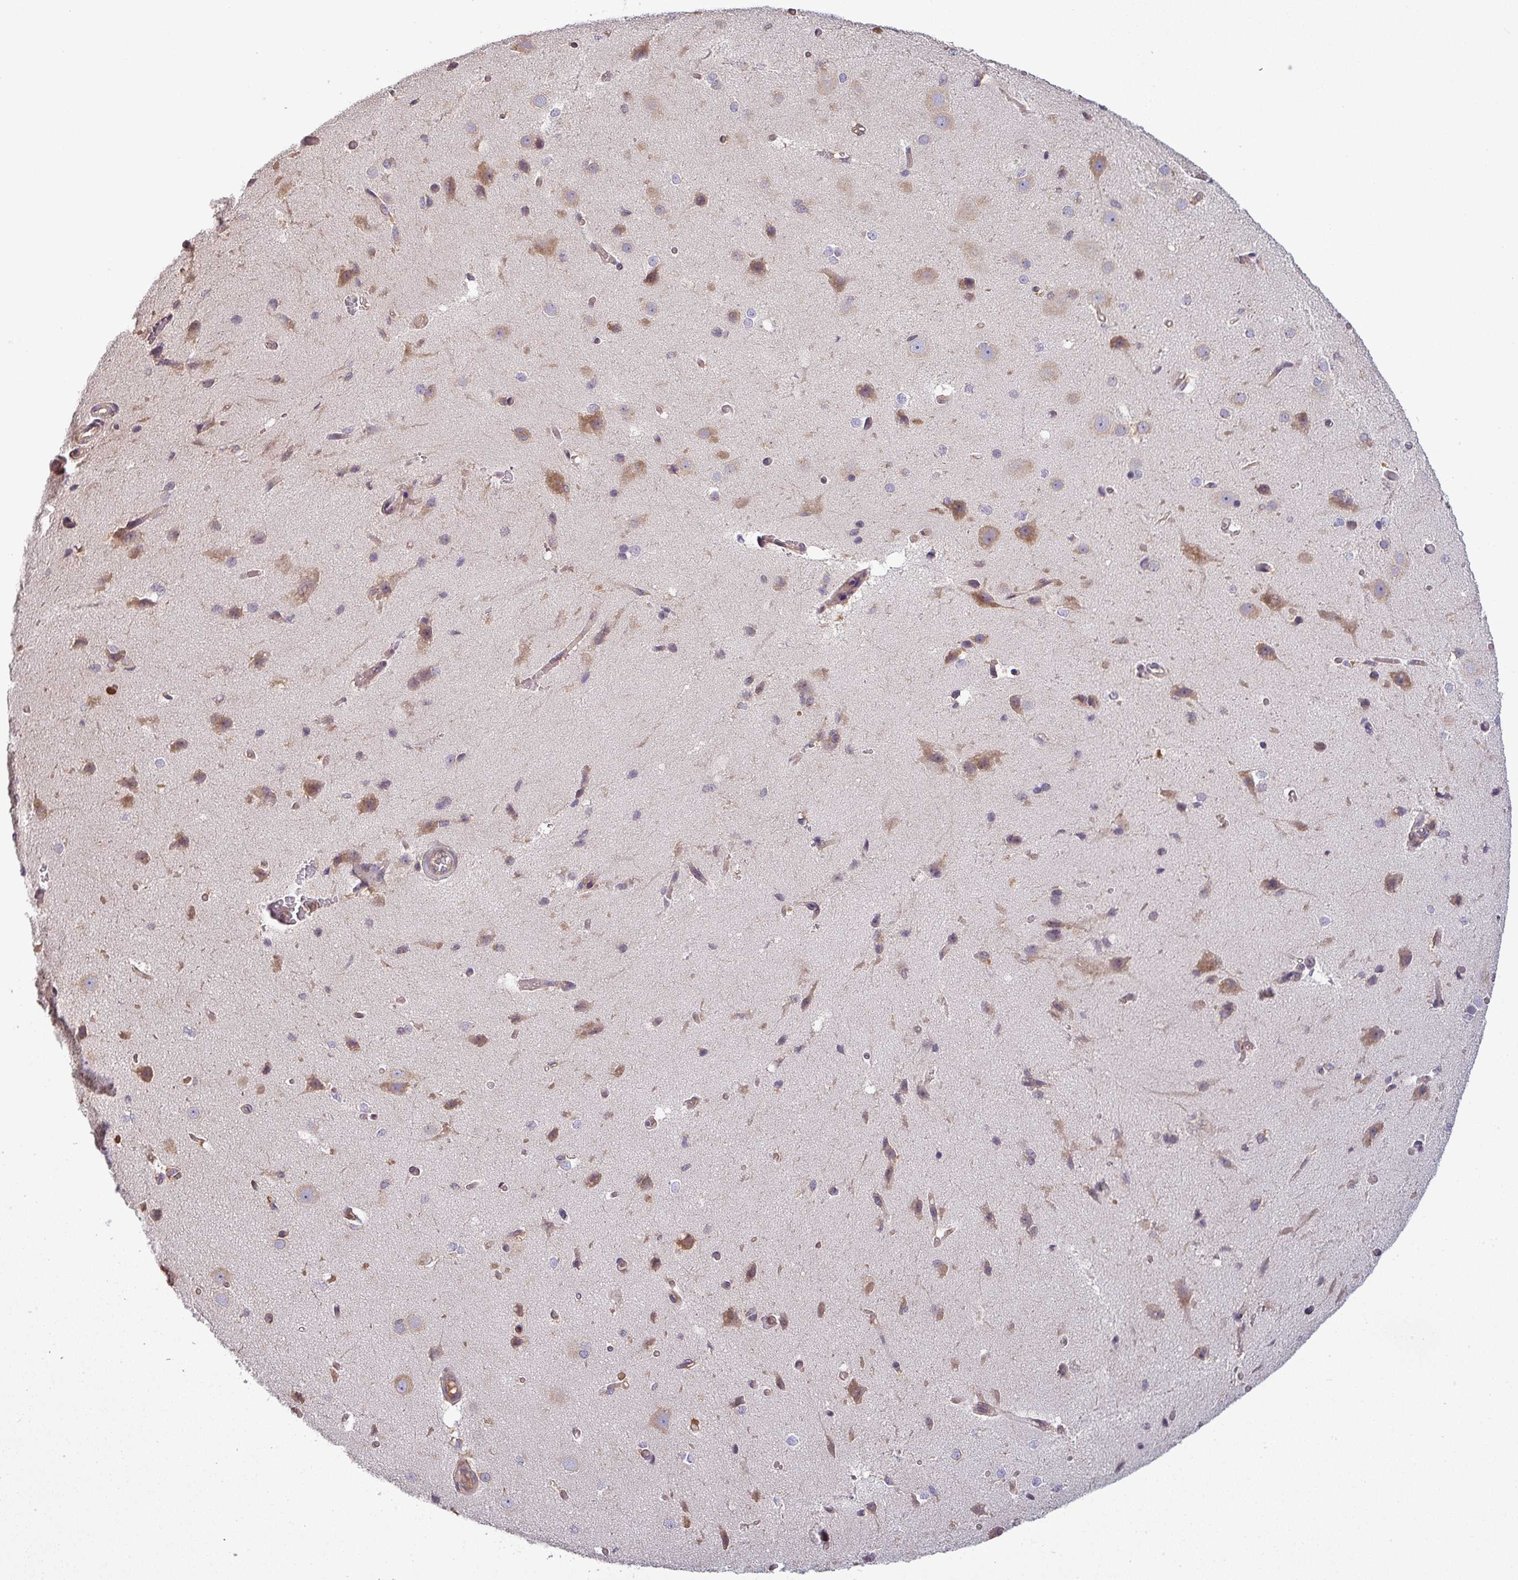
{"staining": {"intensity": "moderate", "quantity": "25%-75%", "location": "cytoplasmic/membranous"}, "tissue": "cerebral cortex", "cell_type": "Endothelial cells", "image_type": "normal", "snomed": [{"axis": "morphology", "description": "Normal tissue, NOS"}, {"axis": "morphology", "description": "Inflammation, NOS"}, {"axis": "topography", "description": "Cerebral cortex"}], "caption": "A micrograph of cerebral cortex stained for a protein reveals moderate cytoplasmic/membranous brown staining in endothelial cells. The staining is performed using DAB (3,3'-diaminobenzidine) brown chromogen to label protein expression. The nuclei are counter-stained blue using hematoxylin.", "gene": "LRRC74B", "patient": {"sex": "male", "age": 6}}